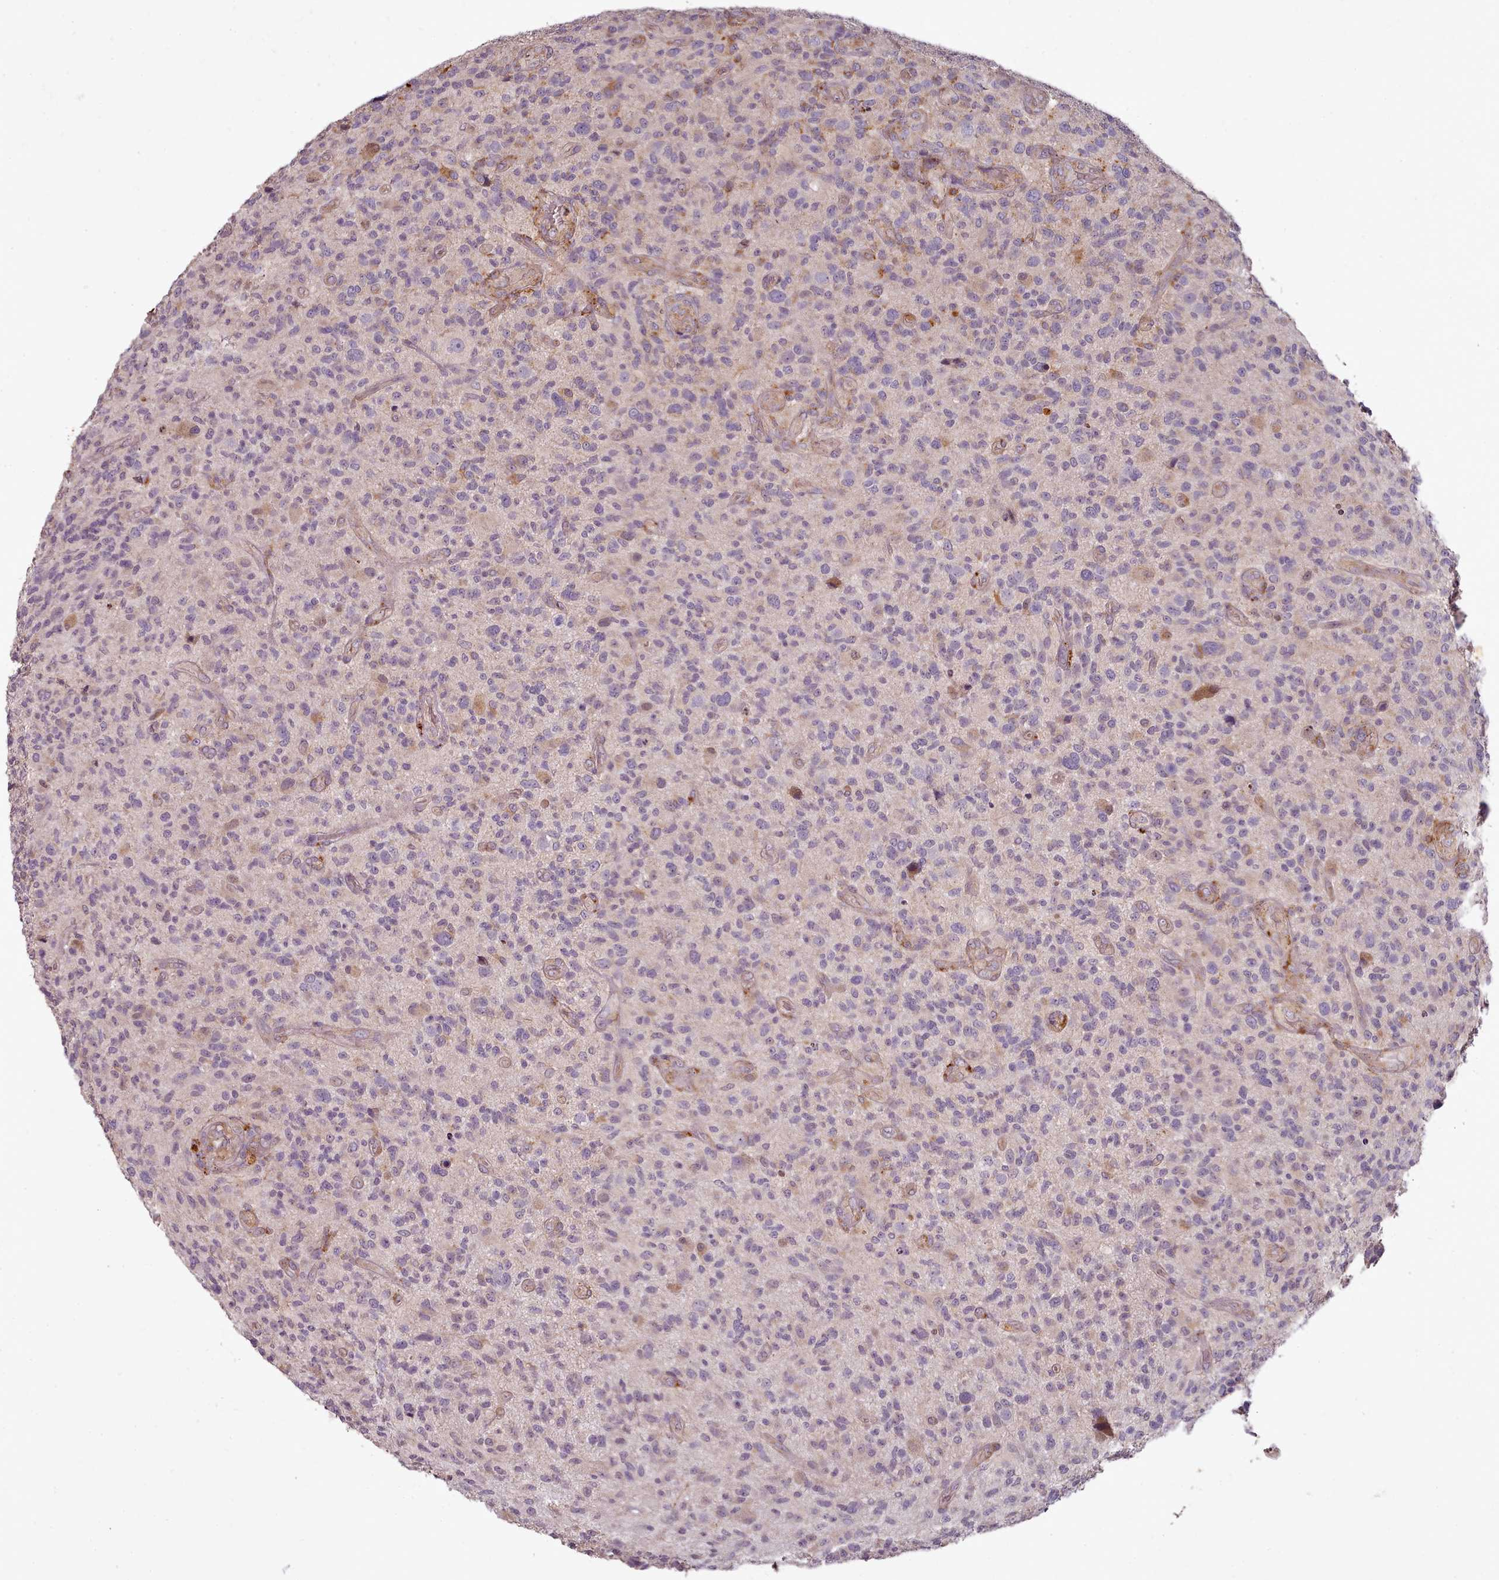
{"staining": {"intensity": "moderate", "quantity": "<25%", "location": "cytoplasmic/membranous"}, "tissue": "glioma", "cell_type": "Tumor cells", "image_type": "cancer", "snomed": [{"axis": "morphology", "description": "Glioma, malignant, High grade"}, {"axis": "topography", "description": "Brain"}], "caption": "Immunohistochemical staining of high-grade glioma (malignant) demonstrates low levels of moderate cytoplasmic/membranous positivity in approximately <25% of tumor cells. Using DAB (3,3'-diaminobenzidine) (brown) and hematoxylin (blue) stains, captured at high magnification using brightfield microscopy.", "gene": "C1QTNF5", "patient": {"sex": "male", "age": 47}}